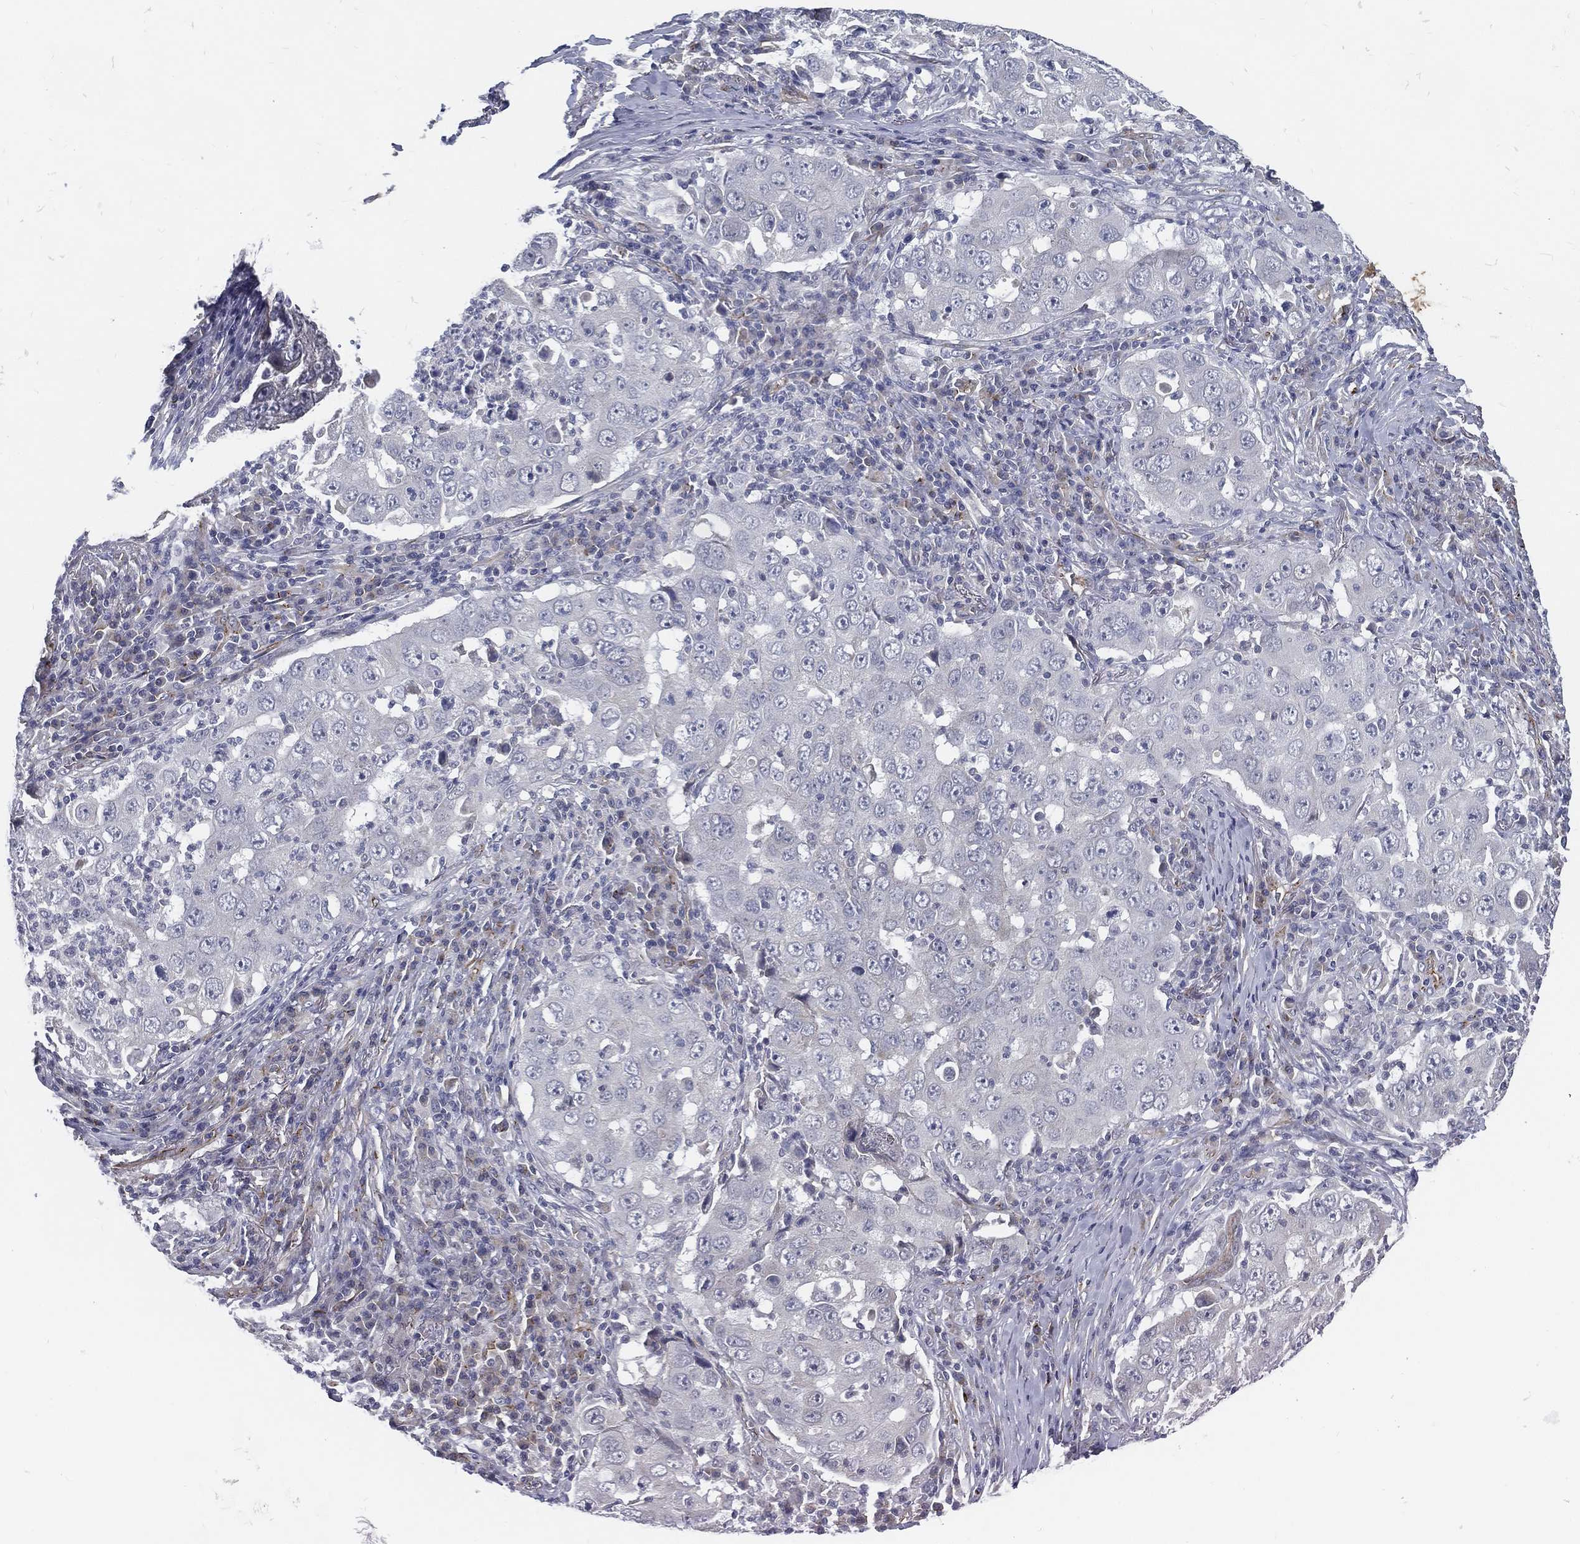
{"staining": {"intensity": "negative", "quantity": "none", "location": "none"}, "tissue": "lung cancer", "cell_type": "Tumor cells", "image_type": "cancer", "snomed": [{"axis": "morphology", "description": "Adenocarcinoma, NOS"}, {"axis": "topography", "description": "Lung"}], "caption": "Immunohistochemistry (IHC) of adenocarcinoma (lung) exhibits no positivity in tumor cells. The staining is performed using DAB brown chromogen with nuclei counter-stained in using hematoxylin.", "gene": "LRRC56", "patient": {"sex": "male", "age": 73}}